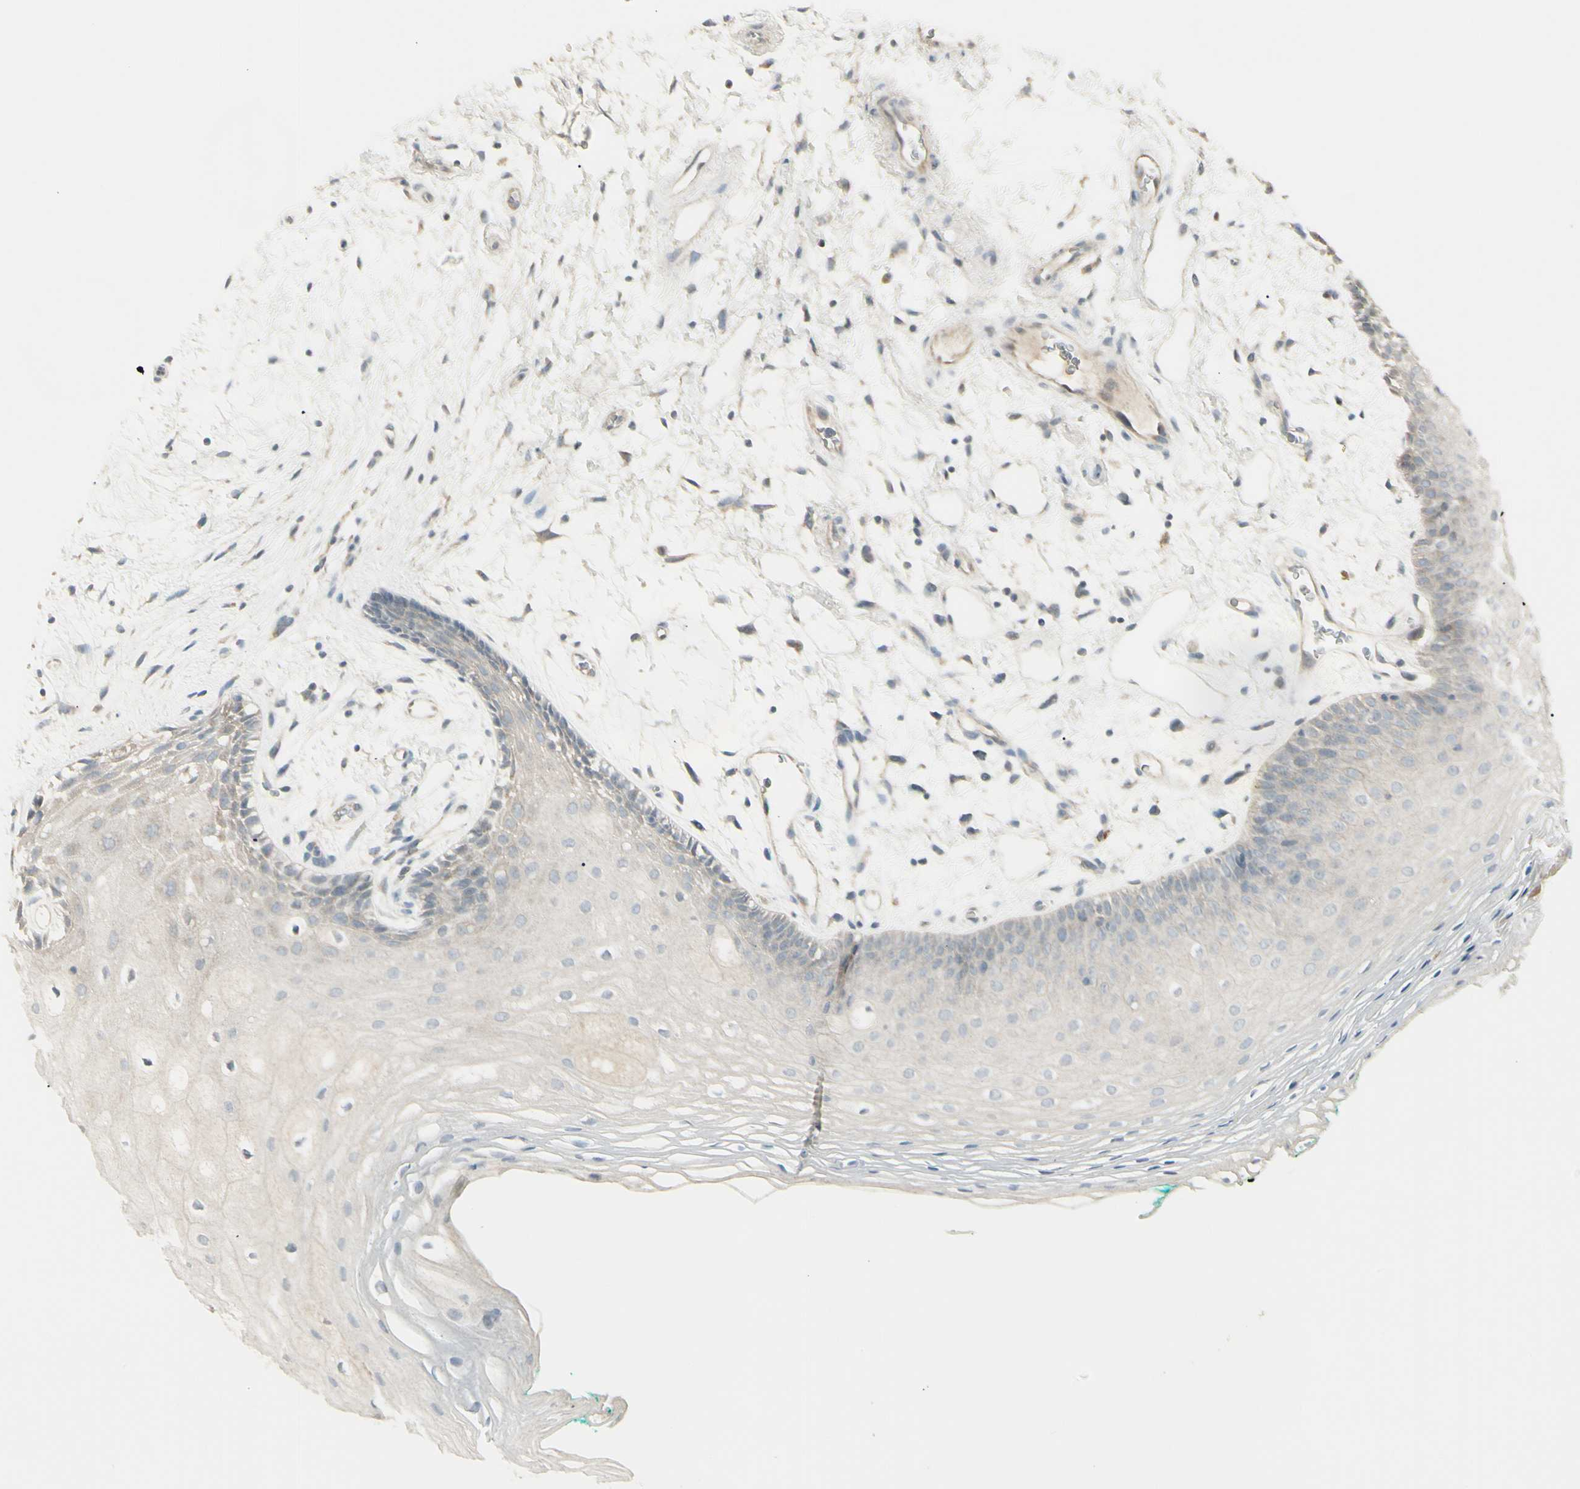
{"staining": {"intensity": "weak", "quantity": ">75%", "location": "cytoplasmic/membranous"}, "tissue": "oral mucosa", "cell_type": "Squamous epithelial cells", "image_type": "normal", "snomed": [{"axis": "morphology", "description": "Normal tissue, NOS"}, {"axis": "topography", "description": "Skeletal muscle"}, {"axis": "topography", "description": "Oral tissue"}, {"axis": "topography", "description": "Peripheral nerve tissue"}], "caption": "Squamous epithelial cells show weak cytoplasmic/membranous expression in about >75% of cells in unremarkable oral mucosa.", "gene": "SH3GL2", "patient": {"sex": "female", "age": 84}}